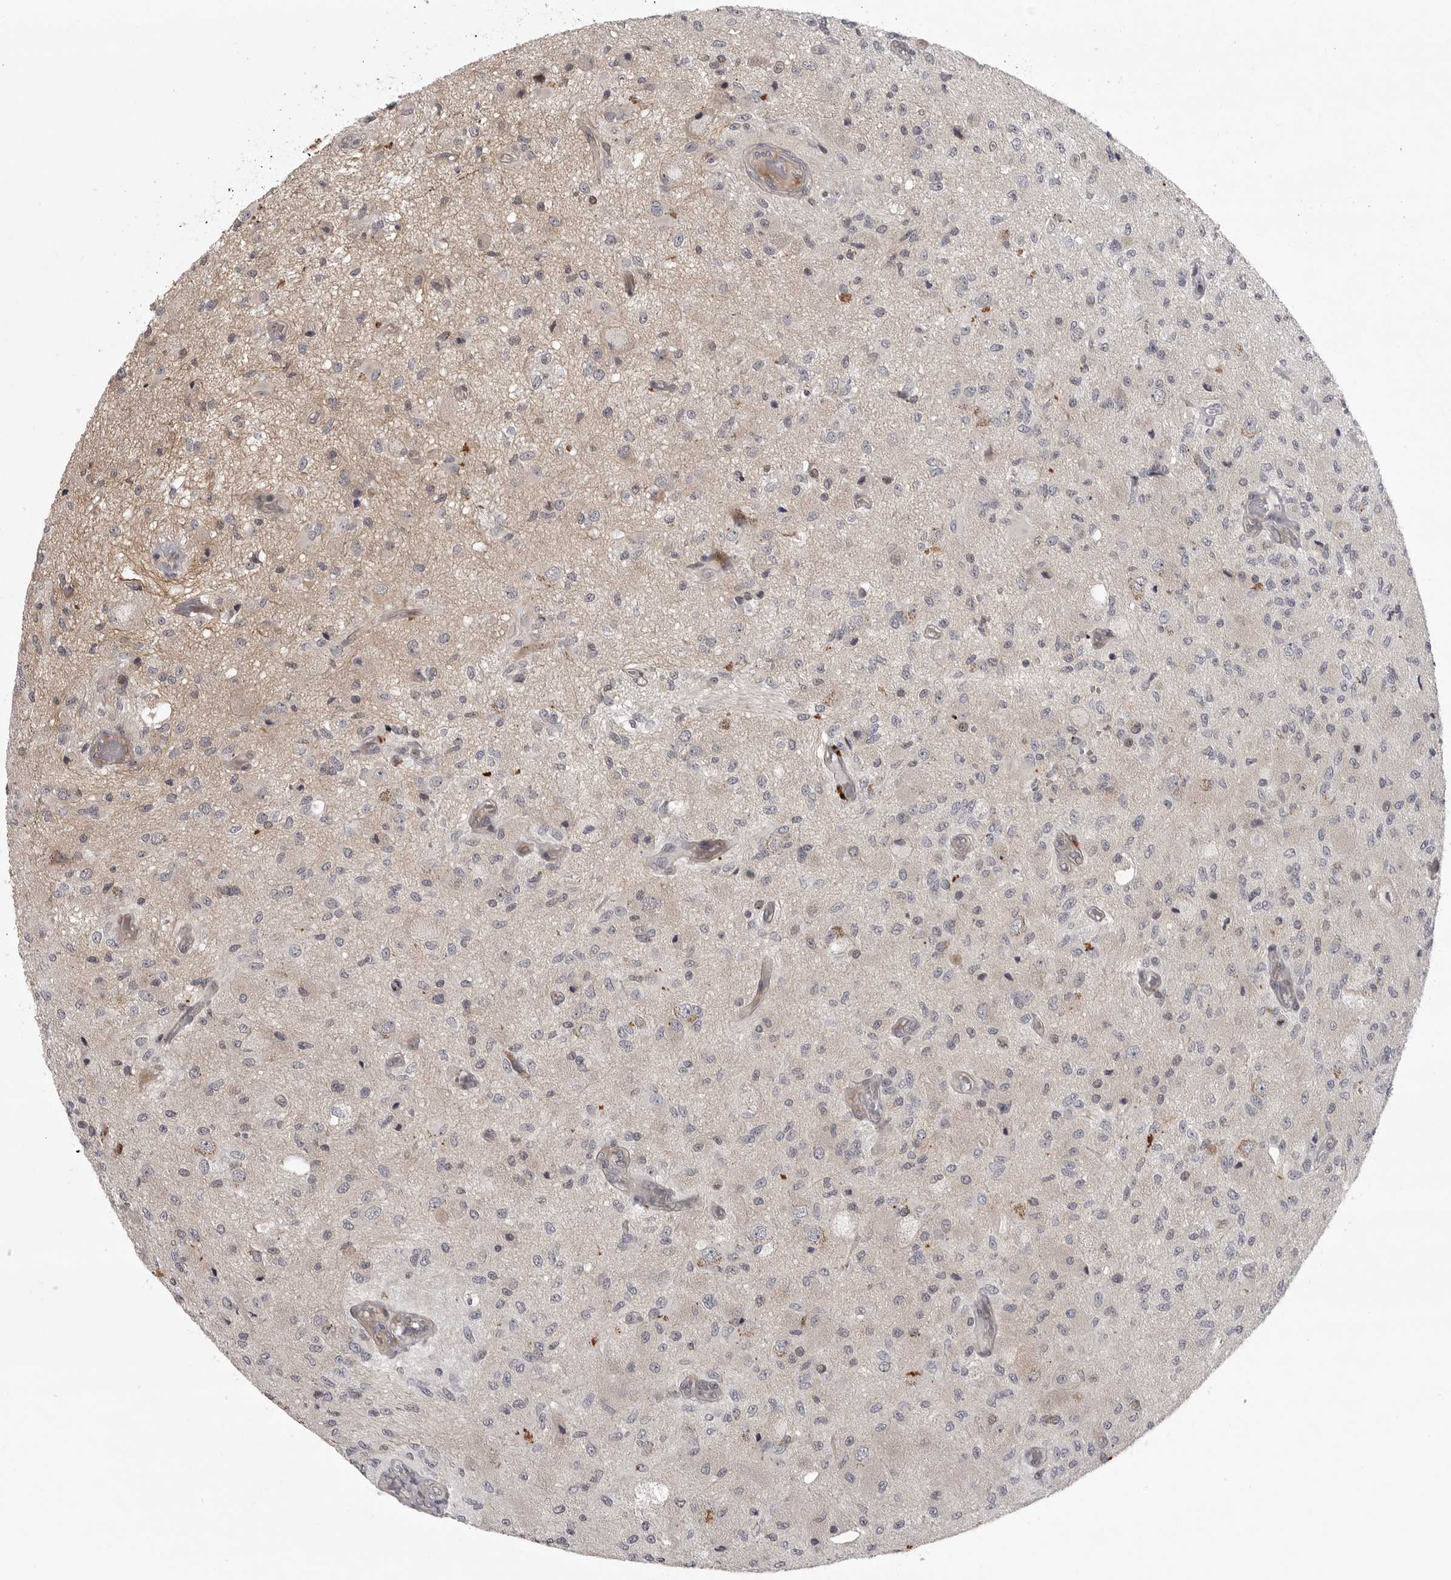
{"staining": {"intensity": "negative", "quantity": "none", "location": "none"}, "tissue": "glioma", "cell_type": "Tumor cells", "image_type": "cancer", "snomed": [{"axis": "morphology", "description": "Normal tissue, NOS"}, {"axis": "morphology", "description": "Glioma, malignant, High grade"}, {"axis": "topography", "description": "Cerebral cortex"}], "caption": "Tumor cells show no significant positivity in glioma.", "gene": "CD300LD", "patient": {"sex": "male", "age": 77}}